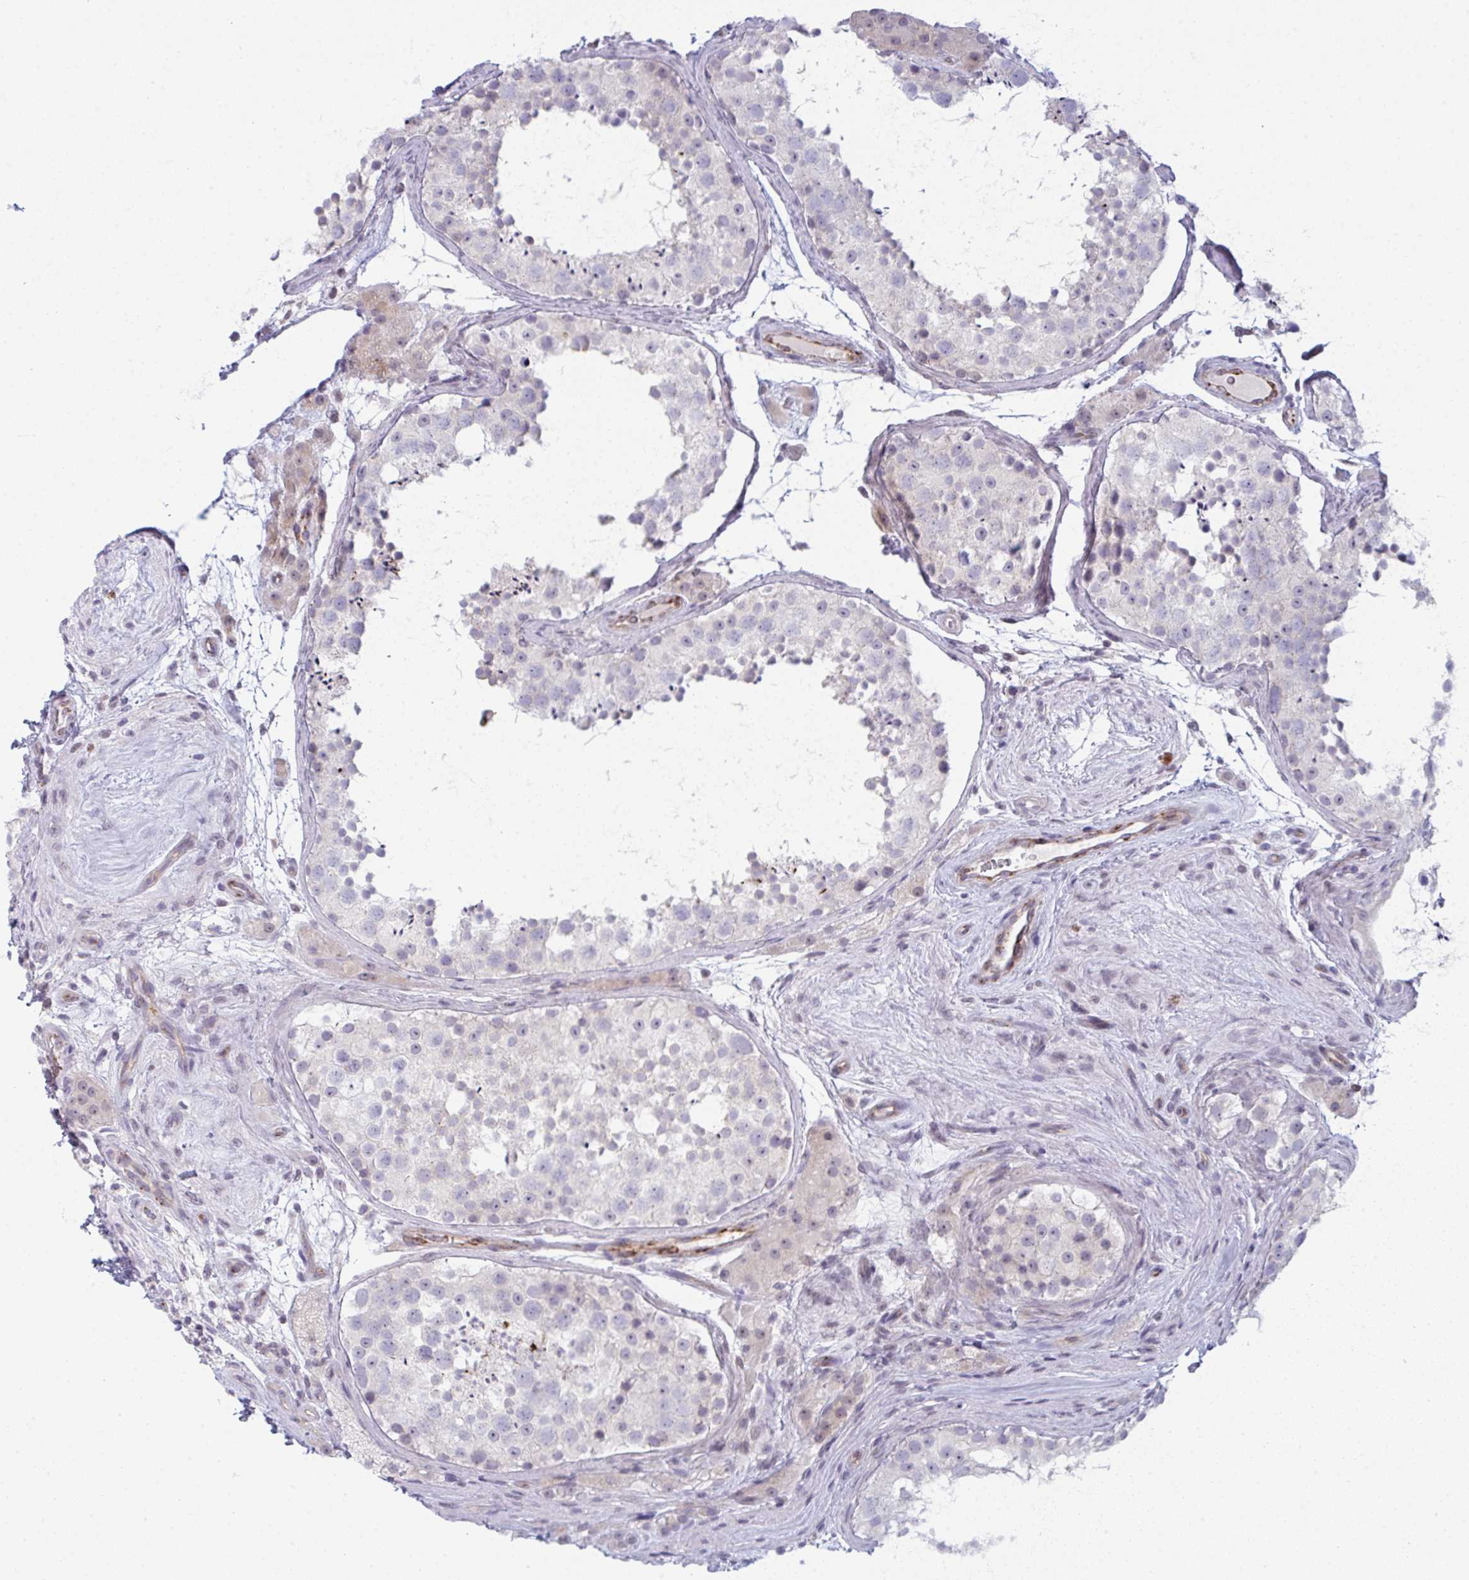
{"staining": {"intensity": "negative", "quantity": "none", "location": "none"}, "tissue": "testis", "cell_type": "Cells in seminiferous ducts", "image_type": "normal", "snomed": [{"axis": "morphology", "description": "Normal tissue, NOS"}, {"axis": "topography", "description": "Testis"}], "caption": "High power microscopy image of an IHC histopathology image of benign testis, revealing no significant expression in cells in seminiferous ducts.", "gene": "CD80", "patient": {"sex": "male", "age": 41}}